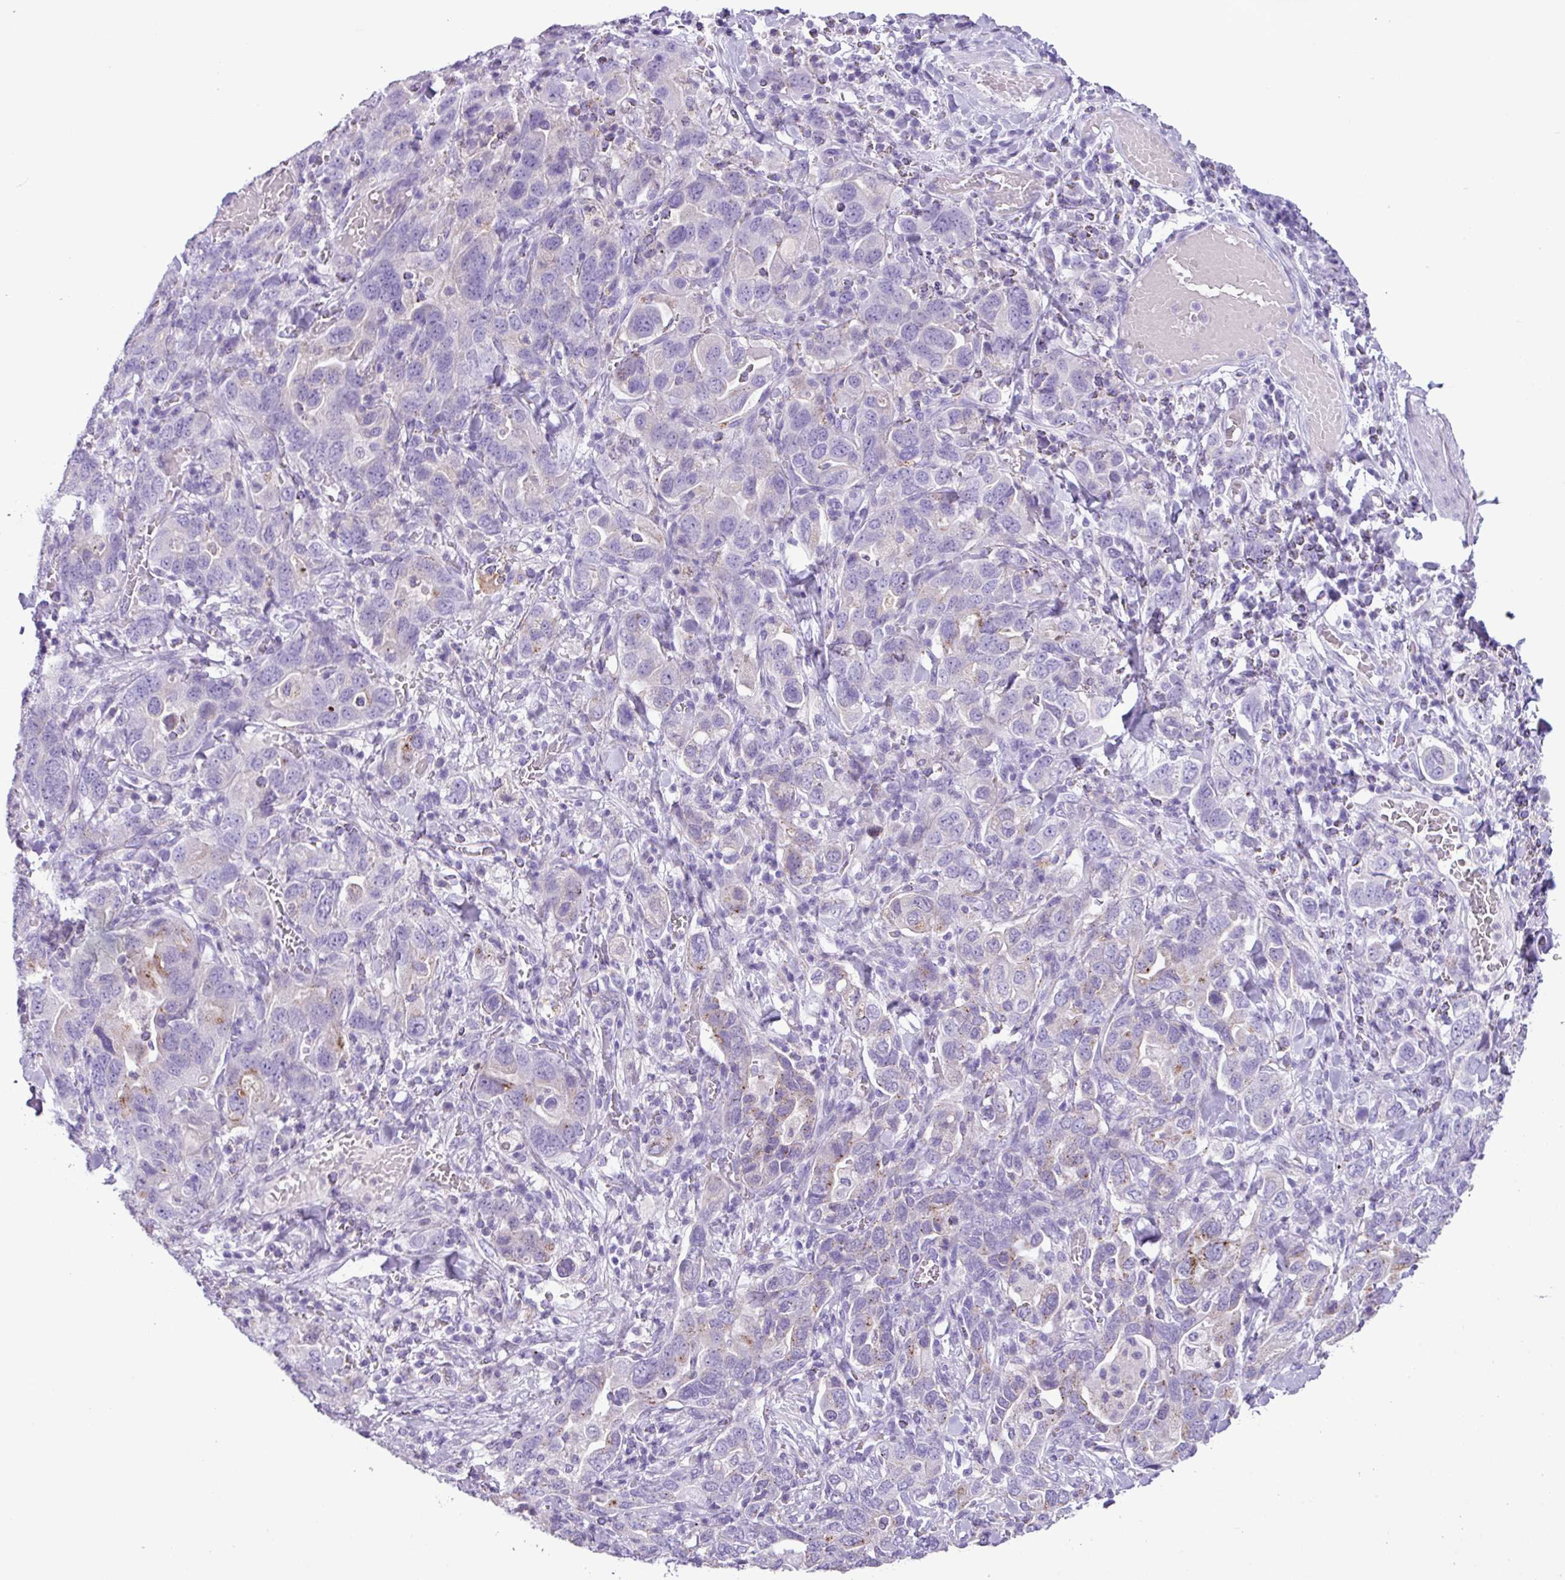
{"staining": {"intensity": "negative", "quantity": "none", "location": "none"}, "tissue": "stomach cancer", "cell_type": "Tumor cells", "image_type": "cancer", "snomed": [{"axis": "morphology", "description": "Adenocarcinoma, NOS"}, {"axis": "topography", "description": "Stomach, upper"}, {"axis": "topography", "description": "Stomach"}], "caption": "Stomach cancer (adenocarcinoma) was stained to show a protein in brown. There is no significant expression in tumor cells. (Immunohistochemistry (ihc), brightfield microscopy, high magnification).", "gene": "CYSTM1", "patient": {"sex": "male", "age": 62}}